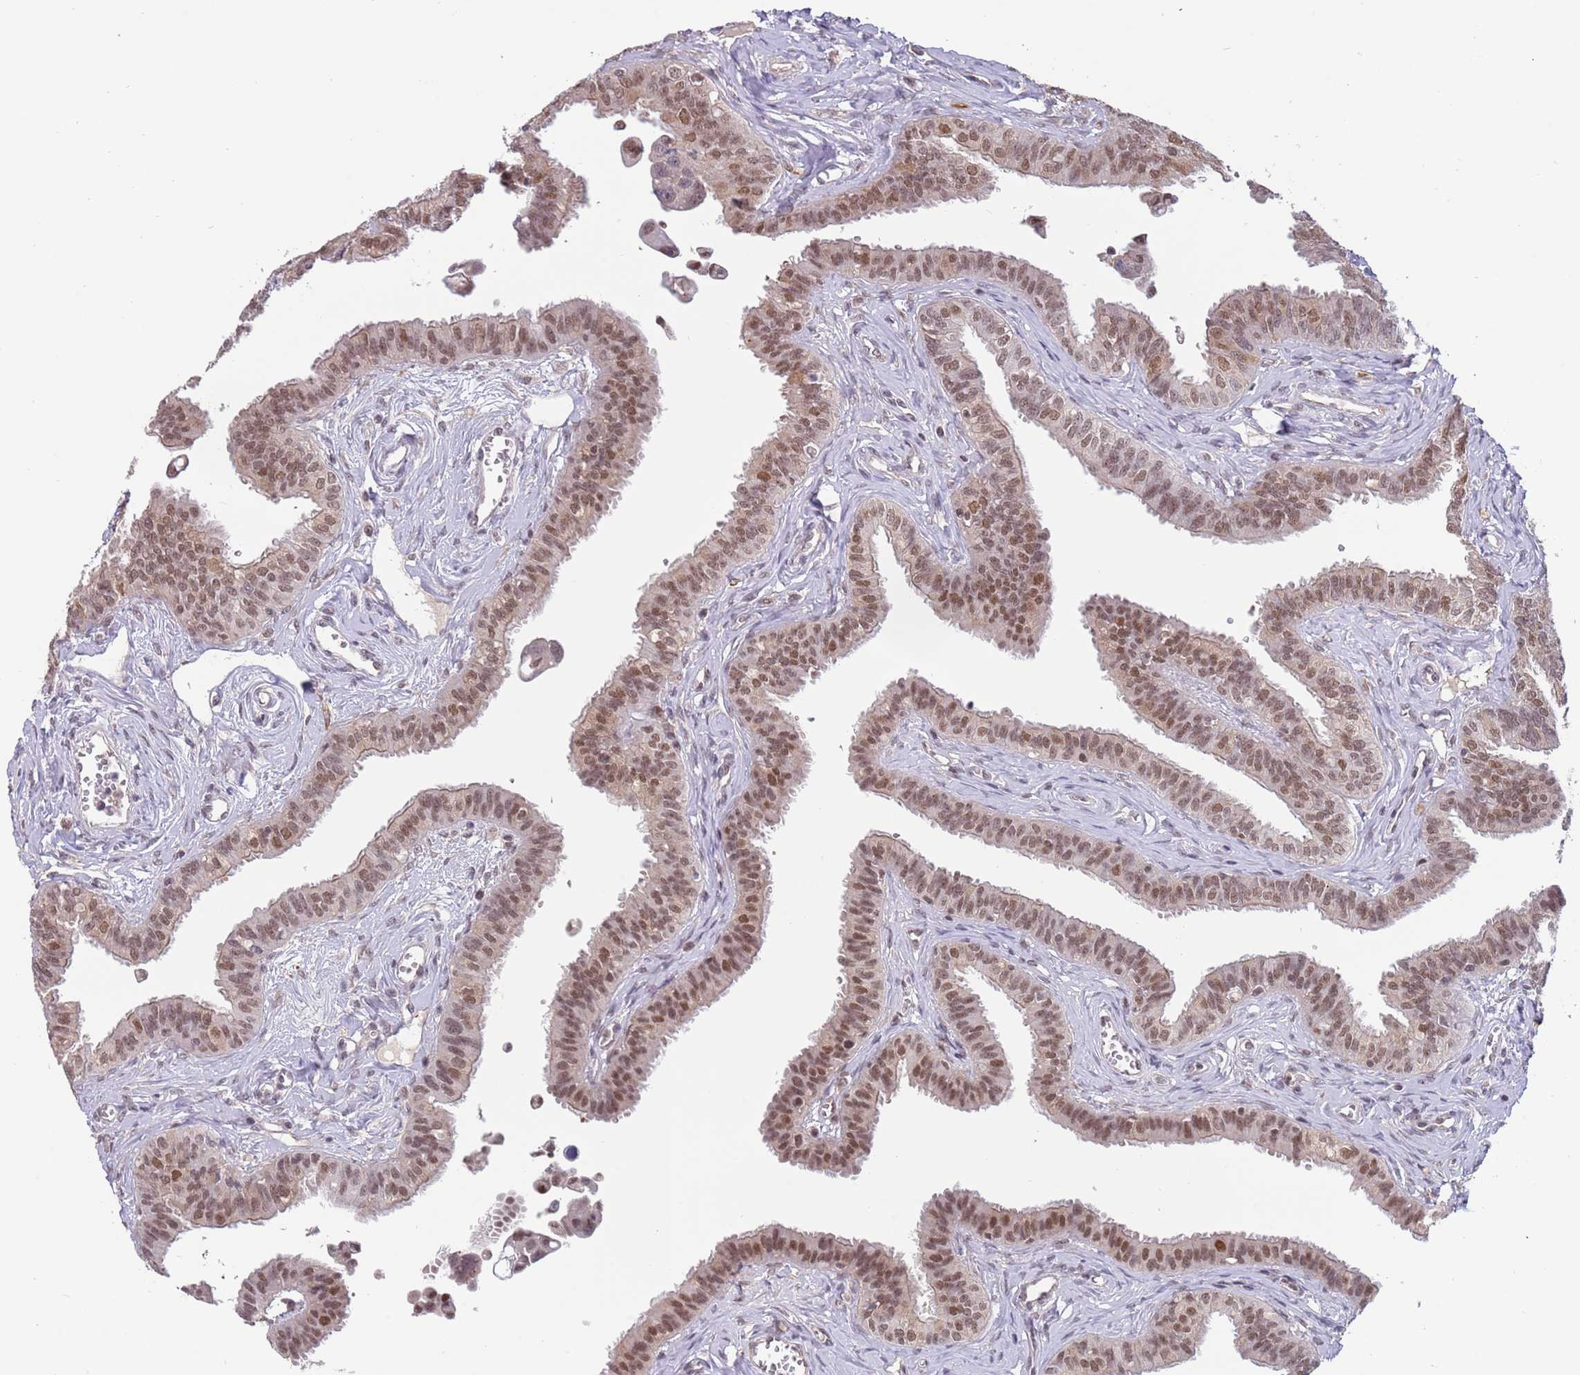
{"staining": {"intensity": "moderate", "quantity": ">75%", "location": "nuclear"}, "tissue": "fallopian tube", "cell_type": "Glandular cells", "image_type": "normal", "snomed": [{"axis": "morphology", "description": "Normal tissue, NOS"}, {"axis": "morphology", "description": "Carcinoma, NOS"}, {"axis": "topography", "description": "Fallopian tube"}, {"axis": "topography", "description": "Ovary"}], "caption": "Immunohistochemical staining of unremarkable human fallopian tube shows medium levels of moderate nuclear staining in approximately >75% of glandular cells.", "gene": "ZBTB7A", "patient": {"sex": "female", "age": 59}}